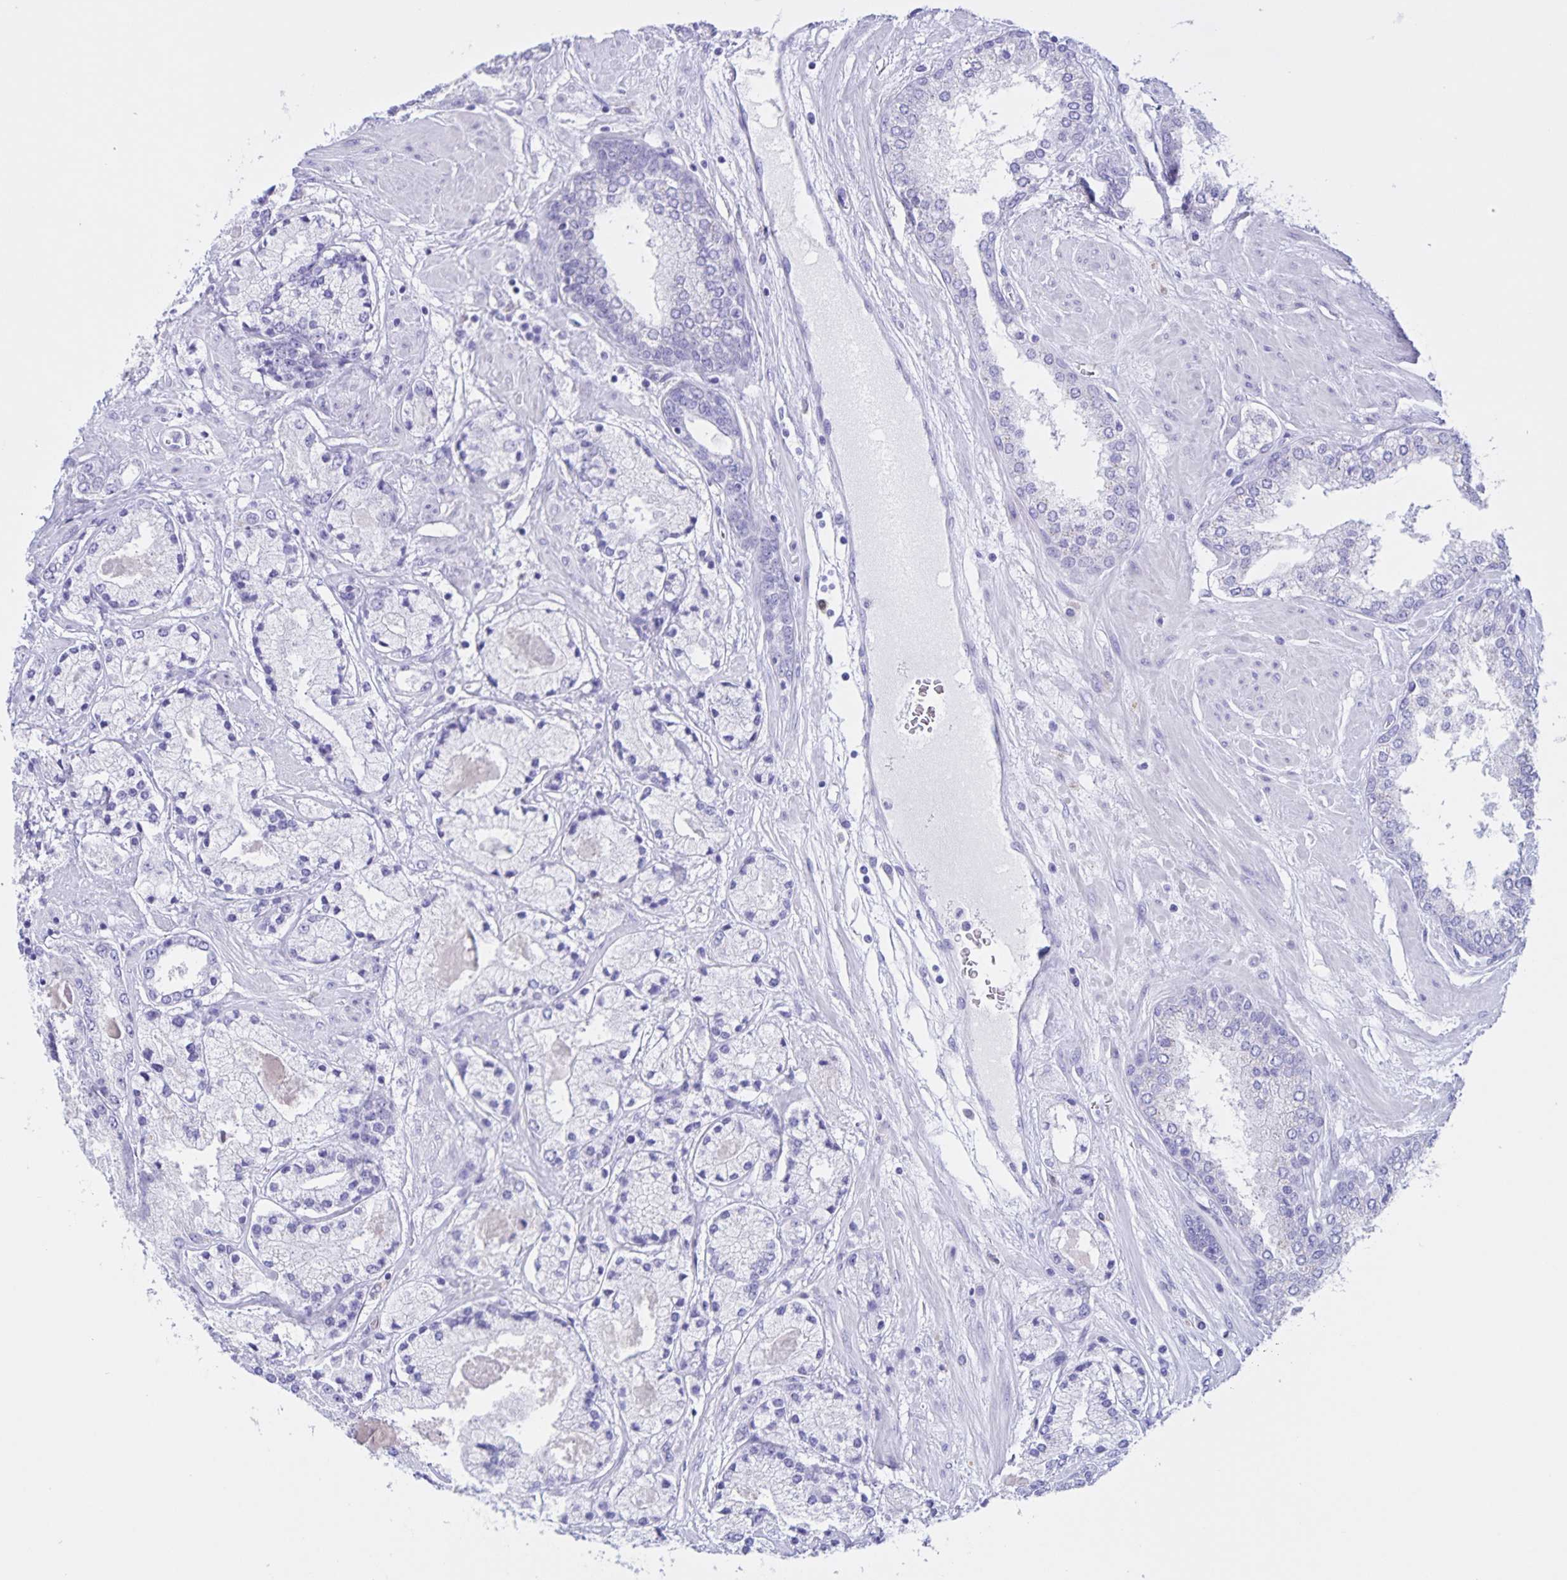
{"staining": {"intensity": "negative", "quantity": "none", "location": "none"}, "tissue": "prostate cancer", "cell_type": "Tumor cells", "image_type": "cancer", "snomed": [{"axis": "morphology", "description": "Adenocarcinoma, High grade"}, {"axis": "topography", "description": "Prostate"}], "caption": "The immunohistochemistry histopathology image has no significant expression in tumor cells of adenocarcinoma (high-grade) (prostate) tissue.", "gene": "TGIF2LX", "patient": {"sex": "male", "age": 67}}